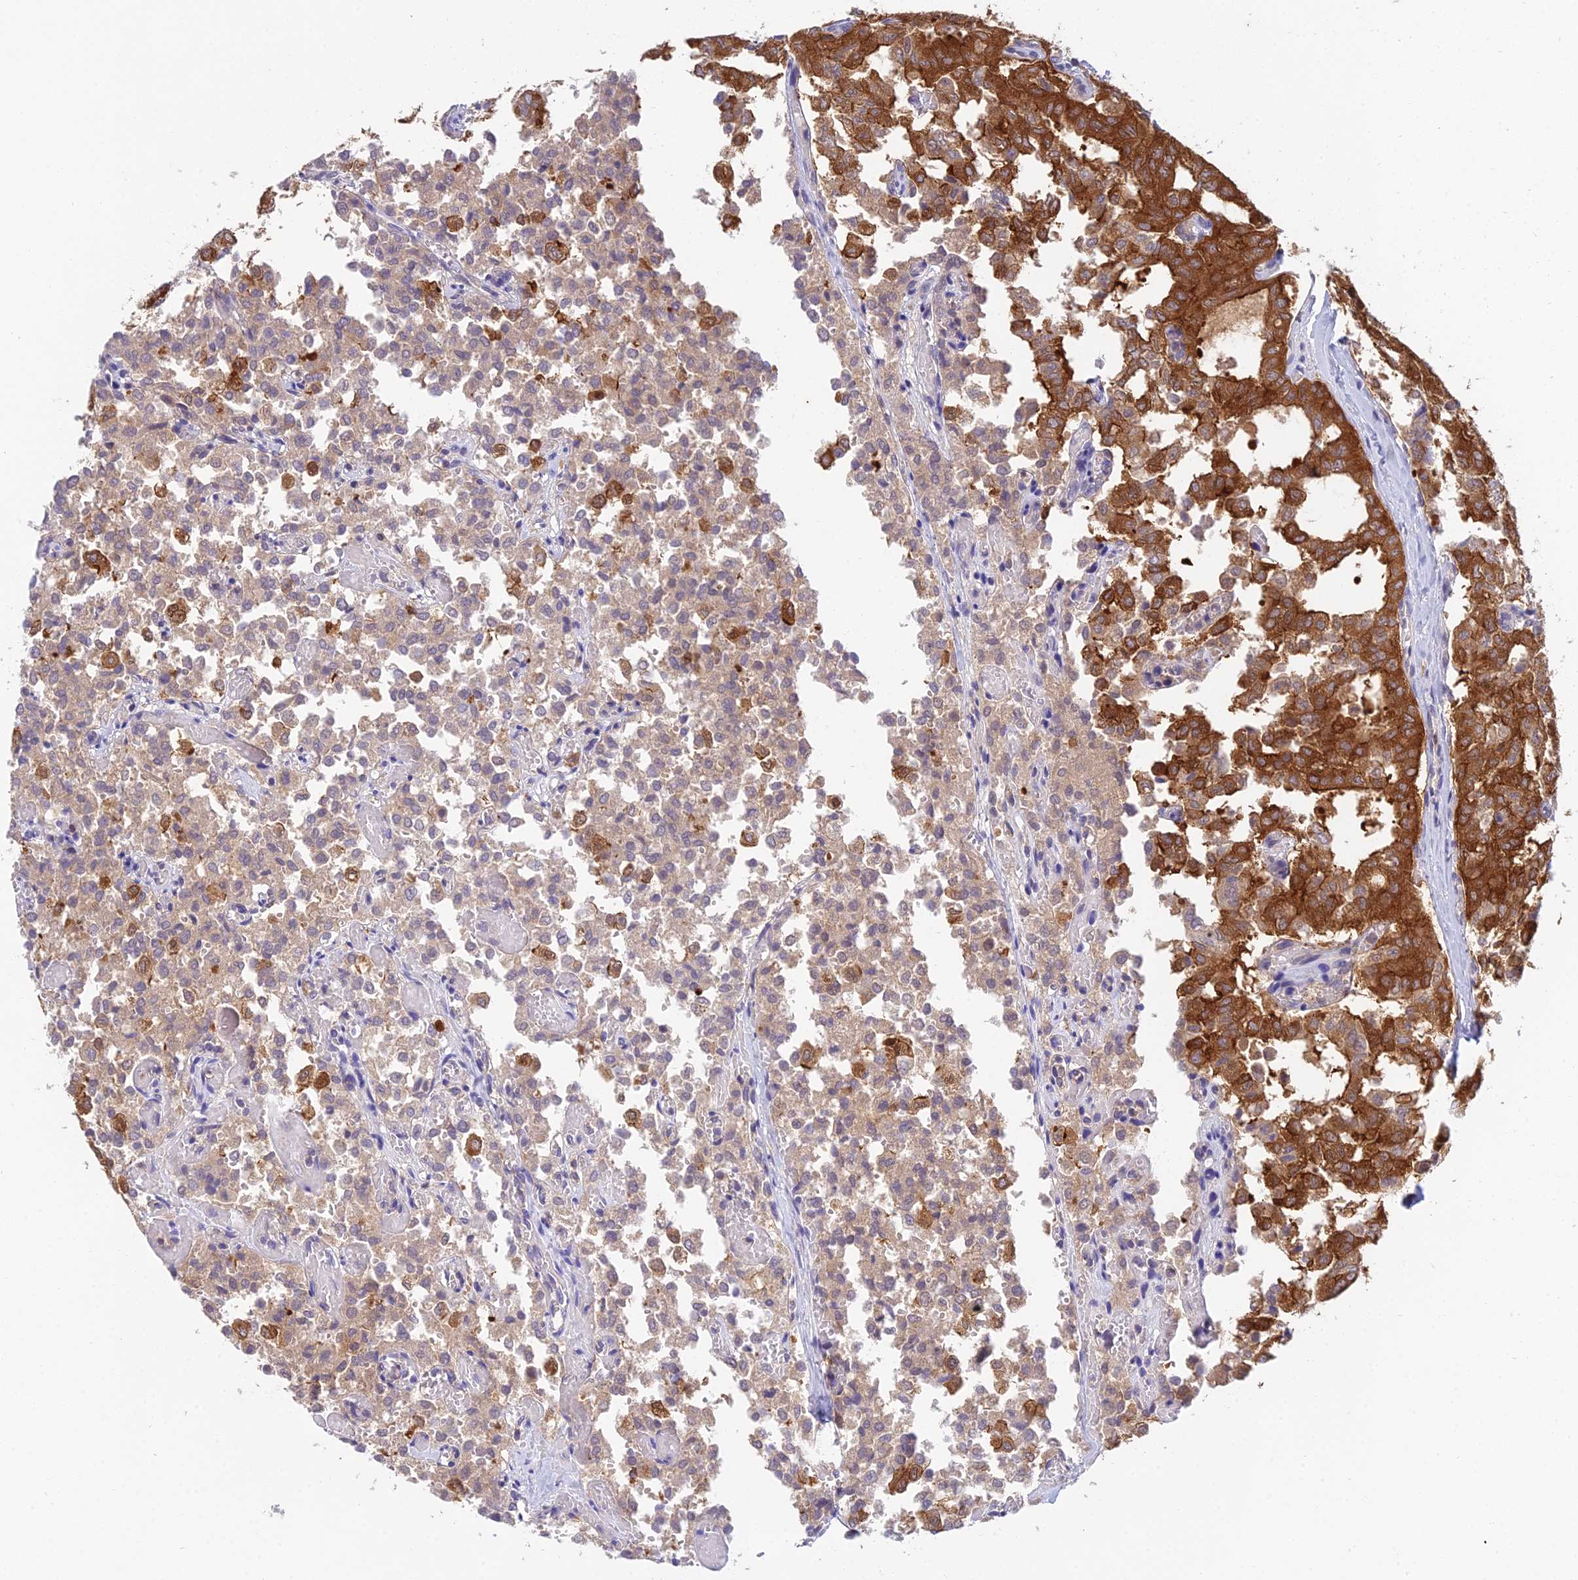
{"staining": {"intensity": "strong", "quantity": "25%-75%", "location": "cytoplasmic/membranous"}, "tissue": "thyroid cancer", "cell_type": "Tumor cells", "image_type": "cancer", "snomed": [{"axis": "morphology", "description": "Follicular adenoma carcinoma, NOS"}, {"axis": "topography", "description": "Thyroid gland"}], "caption": "Strong cytoplasmic/membranous protein expression is seen in approximately 25%-75% of tumor cells in follicular adenoma carcinoma (thyroid). The protein is shown in brown color, while the nuclei are stained blue.", "gene": "UBE2G1", "patient": {"sex": "male", "age": 75}}